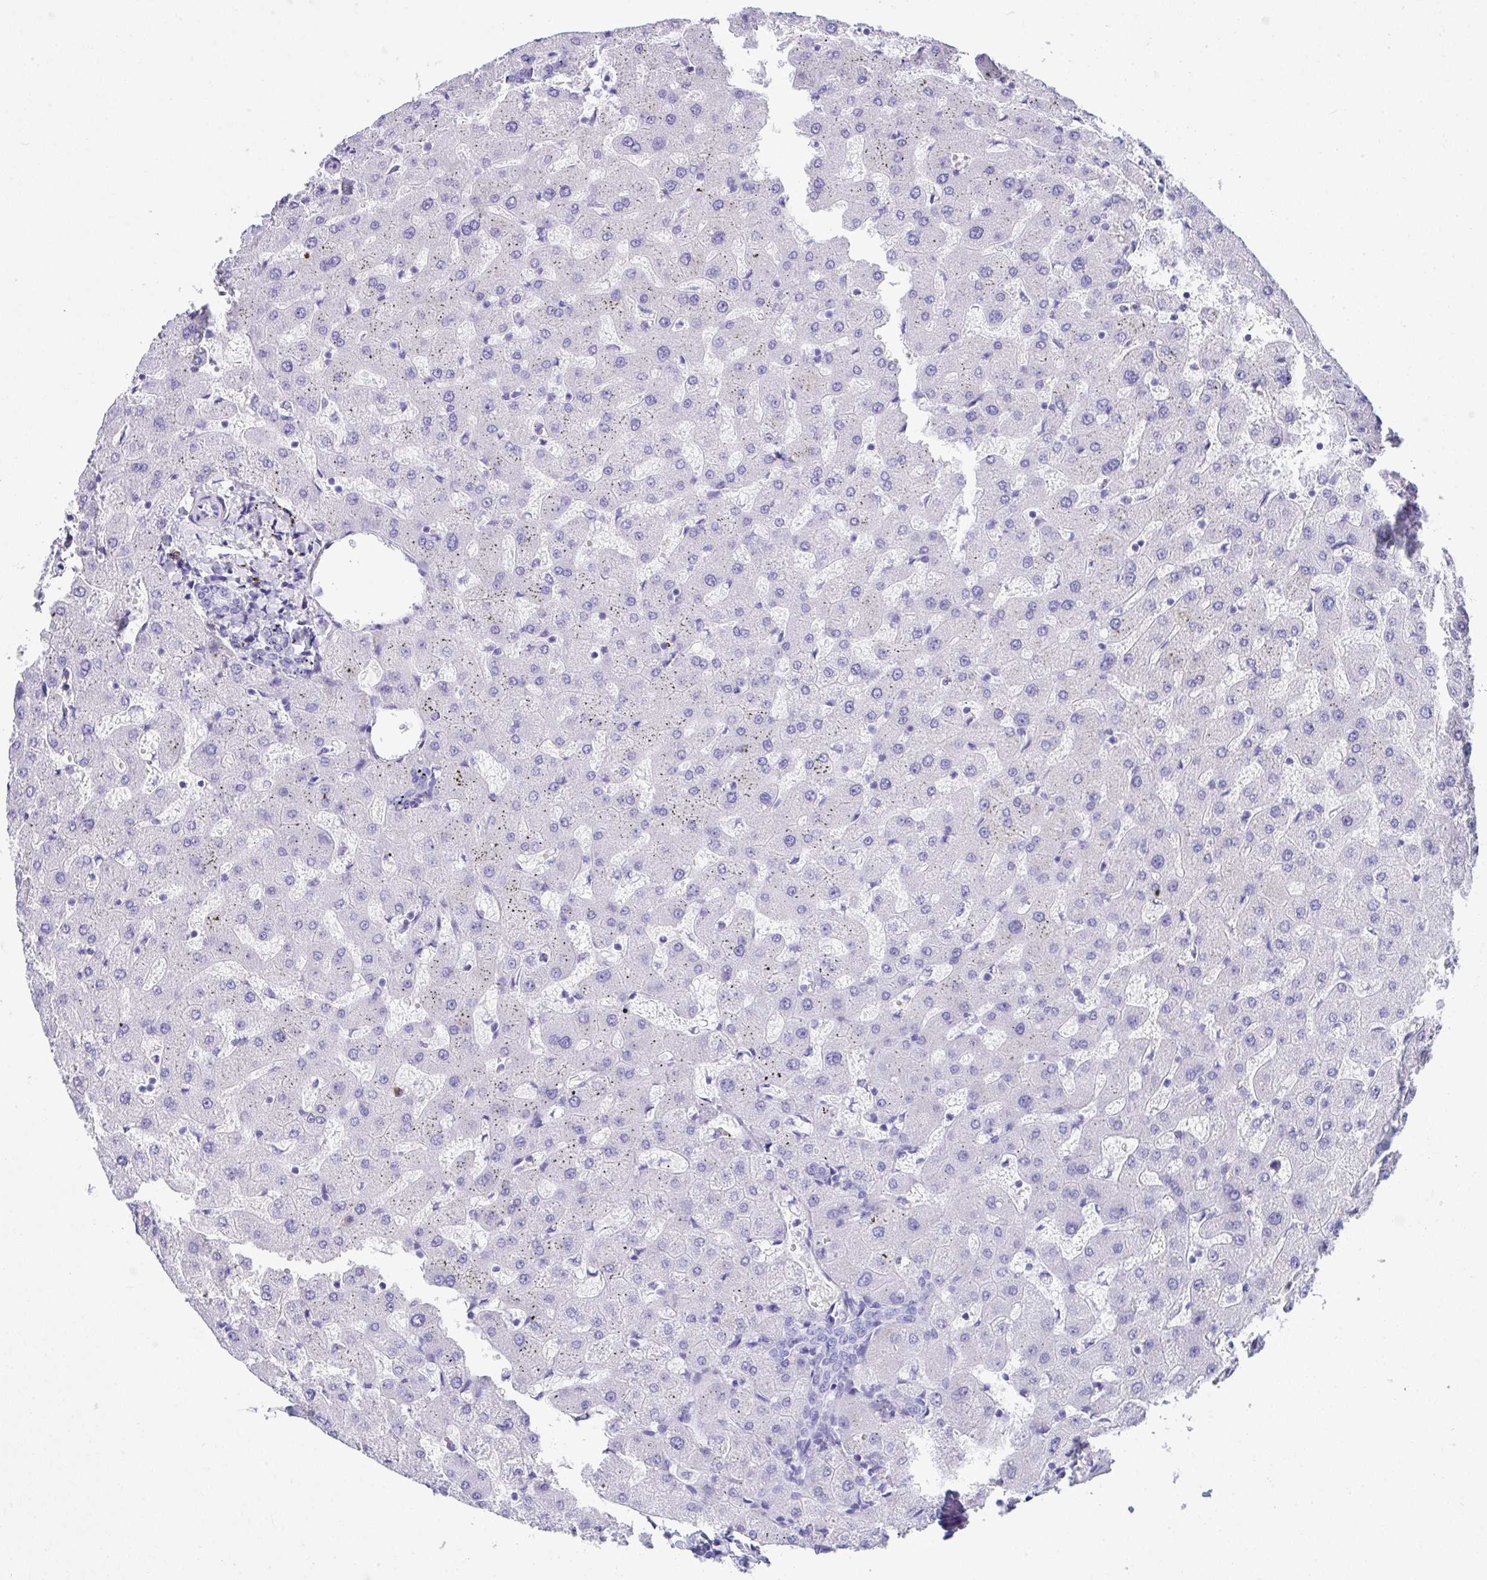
{"staining": {"intensity": "negative", "quantity": "none", "location": "none"}, "tissue": "liver", "cell_type": "Cholangiocytes", "image_type": "normal", "snomed": [{"axis": "morphology", "description": "Normal tissue, NOS"}, {"axis": "topography", "description": "Liver"}], "caption": "A micrograph of human liver is negative for staining in cholangiocytes. (DAB immunohistochemistry (IHC) visualized using brightfield microscopy, high magnification).", "gene": "BEST4", "patient": {"sex": "female", "age": 63}}